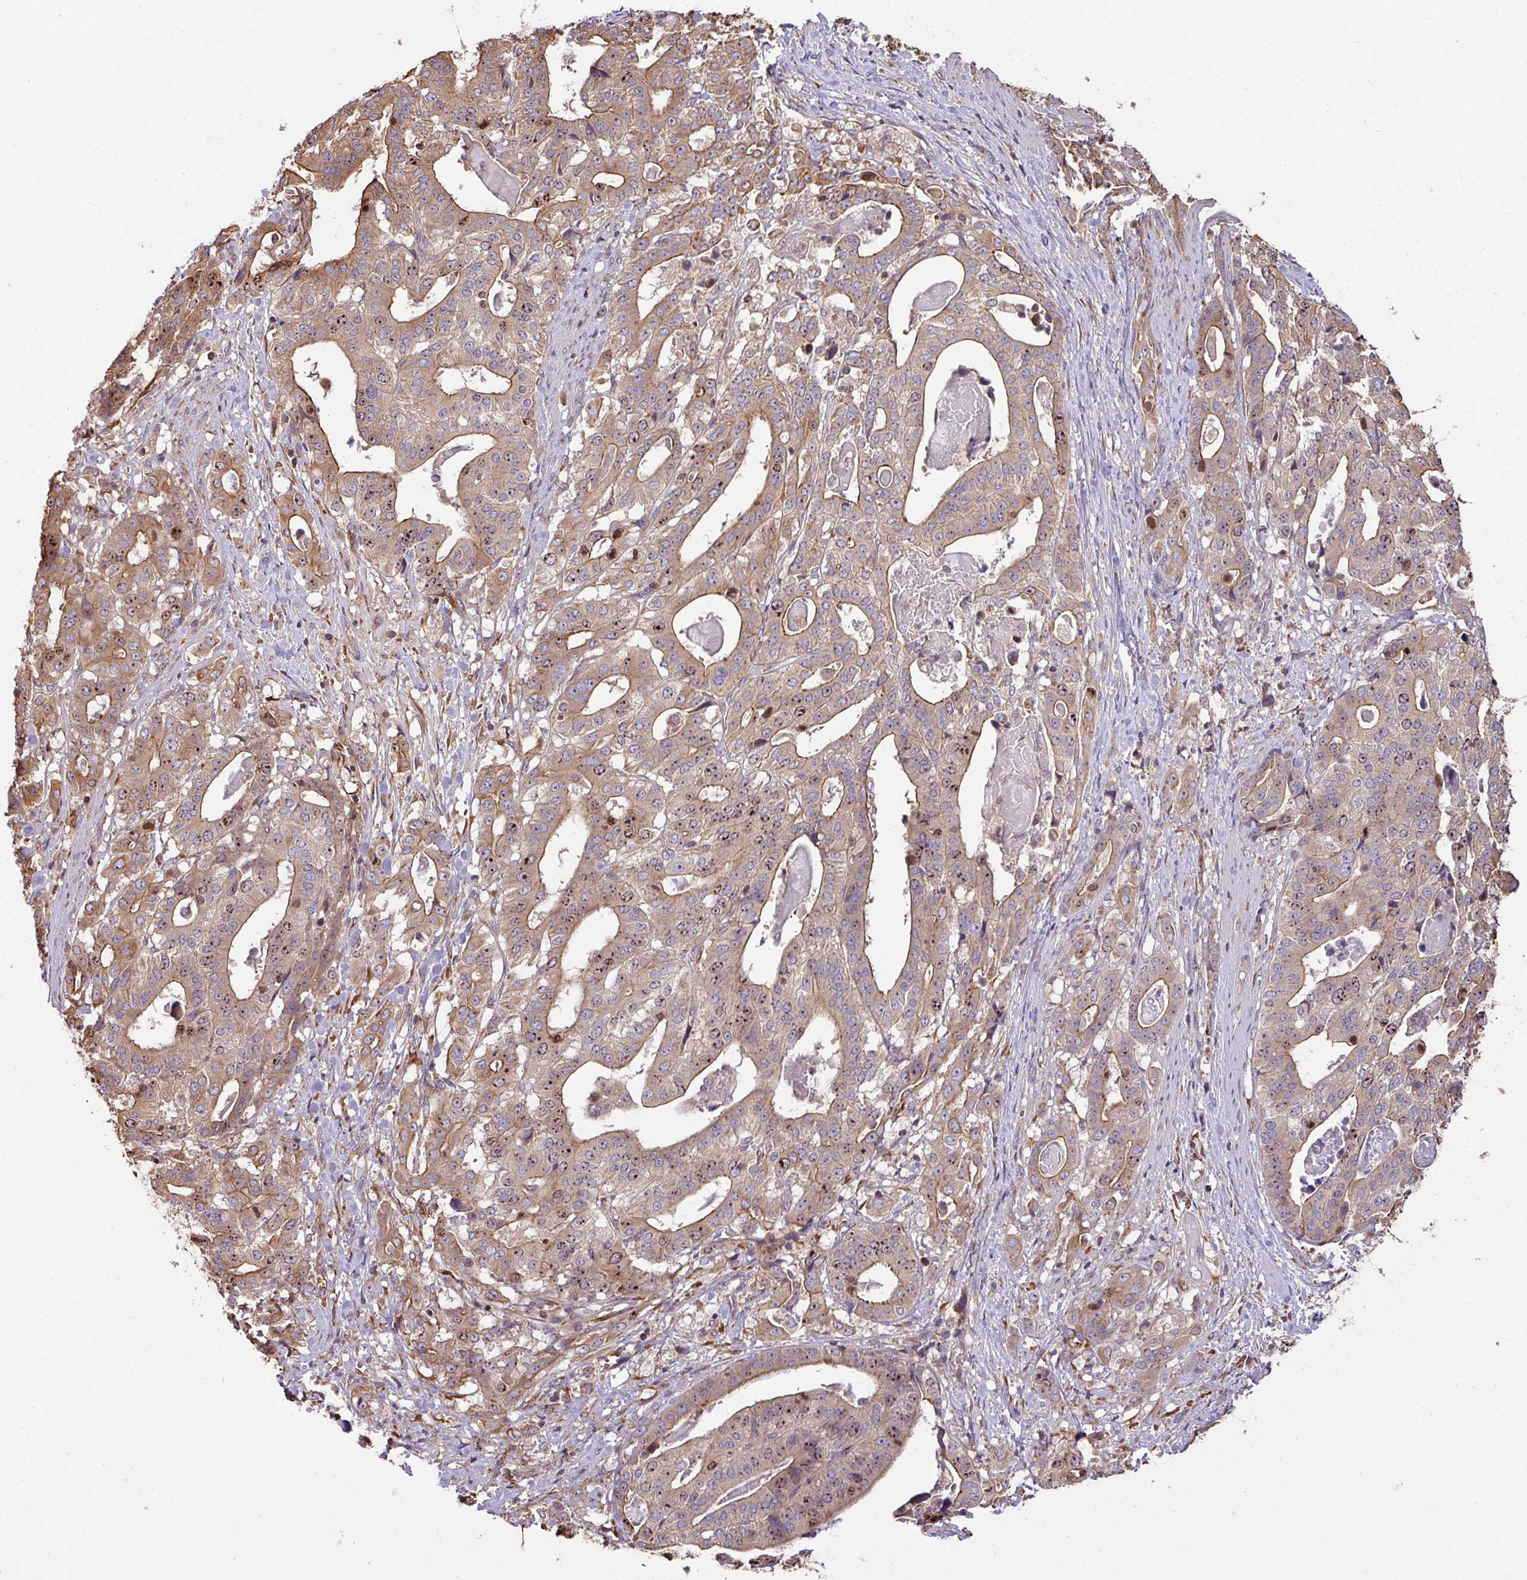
{"staining": {"intensity": "moderate", "quantity": ">75%", "location": "cytoplasmic/membranous,nuclear"}, "tissue": "stomach cancer", "cell_type": "Tumor cells", "image_type": "cancer", "snomed": [{"axis": "morphology", "description": "Adenocarcinoma, NOS"}, {"axis": "topography", "description": "Stomach"}], "caption": "Brown immunohistochemical staining in human stomach cancer (adenocarcinoma) demonstrates moderate cytoplasmic/membranous and nuclear staining in about >75% of tumor cells. (DAB (3,3'-diaminobenzidine) = brown stain, brightfield microscopy at high magnification).", "gene": "VENTX", "patient": {"sex": "male", "age": 48}}